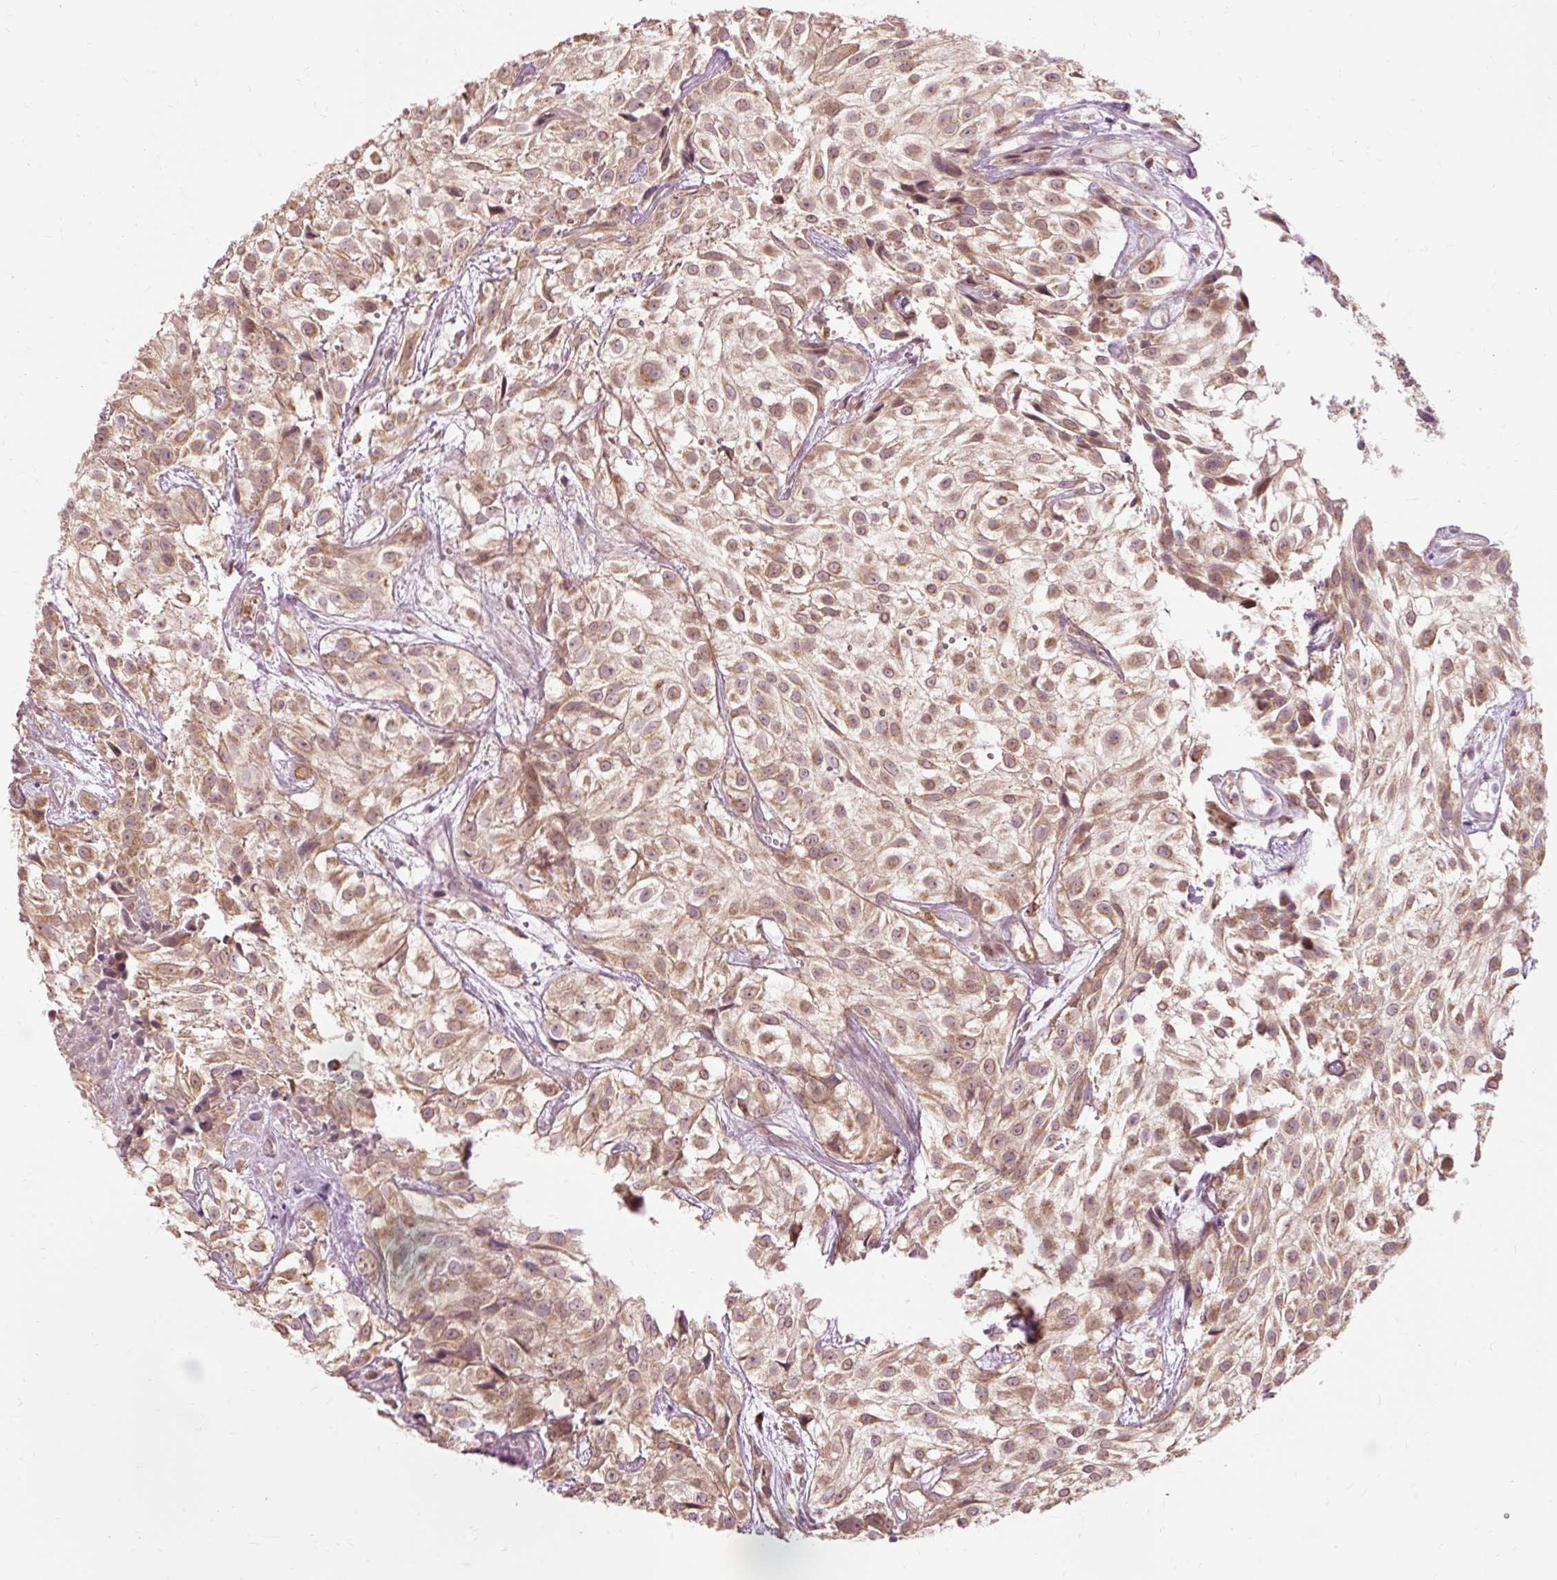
{"staining": {"intensity": "weak", "quantity": ">75%", "location": "cytoplasmic/membranous"}, "tissue": "urothelial cancer", "cell_type": "Tumor cells", "image_type": "cancer", "snomed": [{"axis": "morphology", "description": "Urothelial carcinoma, High grade"}, {"axis": "topography", "description": "Urinary bladder"}], "caption": "DAB immunohistochemical staining of human high-grade urothelial carcinoma exhibits weak cytoplasmic/membranous protein positivity in about >75% of tumor cells. Using DAB (3,3'-diaminobenzidine) (brown) and hematoxylin (blue) stains, captured at high magnification using brightfield microscopy.", "gene": "PRDX5", "patient": {"sex": "male", "age": 56}}